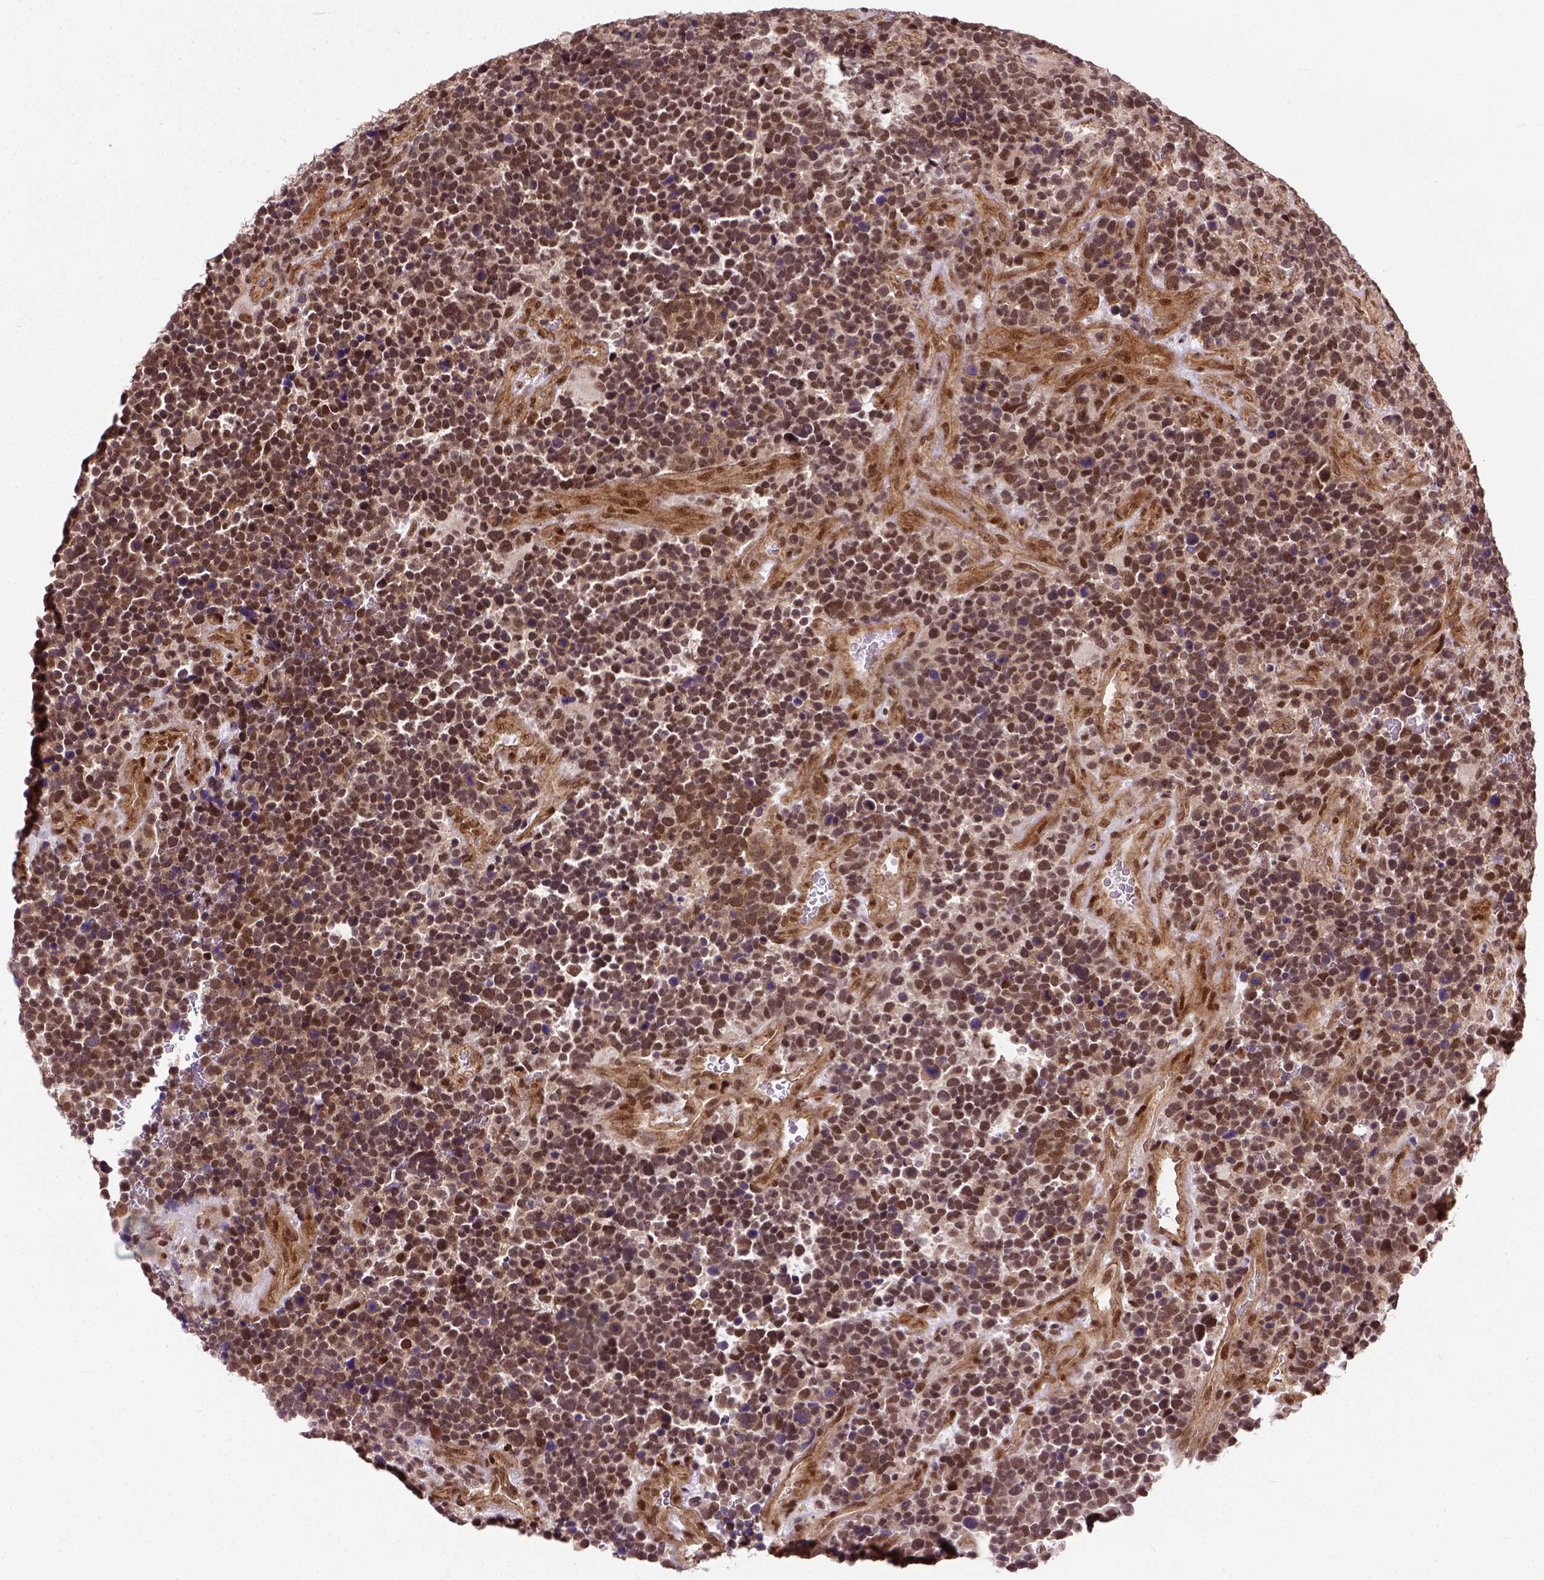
{"staining": {"intensity": "moderate", "quantity": ">75%", "location": "nuclear"}, "tissue": "glioma", "cell_type": "Tumor cells", "image_type": "cancer", "snomed": [{"axis": "morphology", "description": "Glioma, malignant, High grade"}, {"axis": "topography", "description": "Brain"}], "caption": "Malignant glioma (high-grade) was stained to show a protein in brown. There is medium levels of moderate nuclear positivity in approximately >75% of tumor cells.", "gene": "ZNF630", "patient": {"sex": "male", "age": 33}}